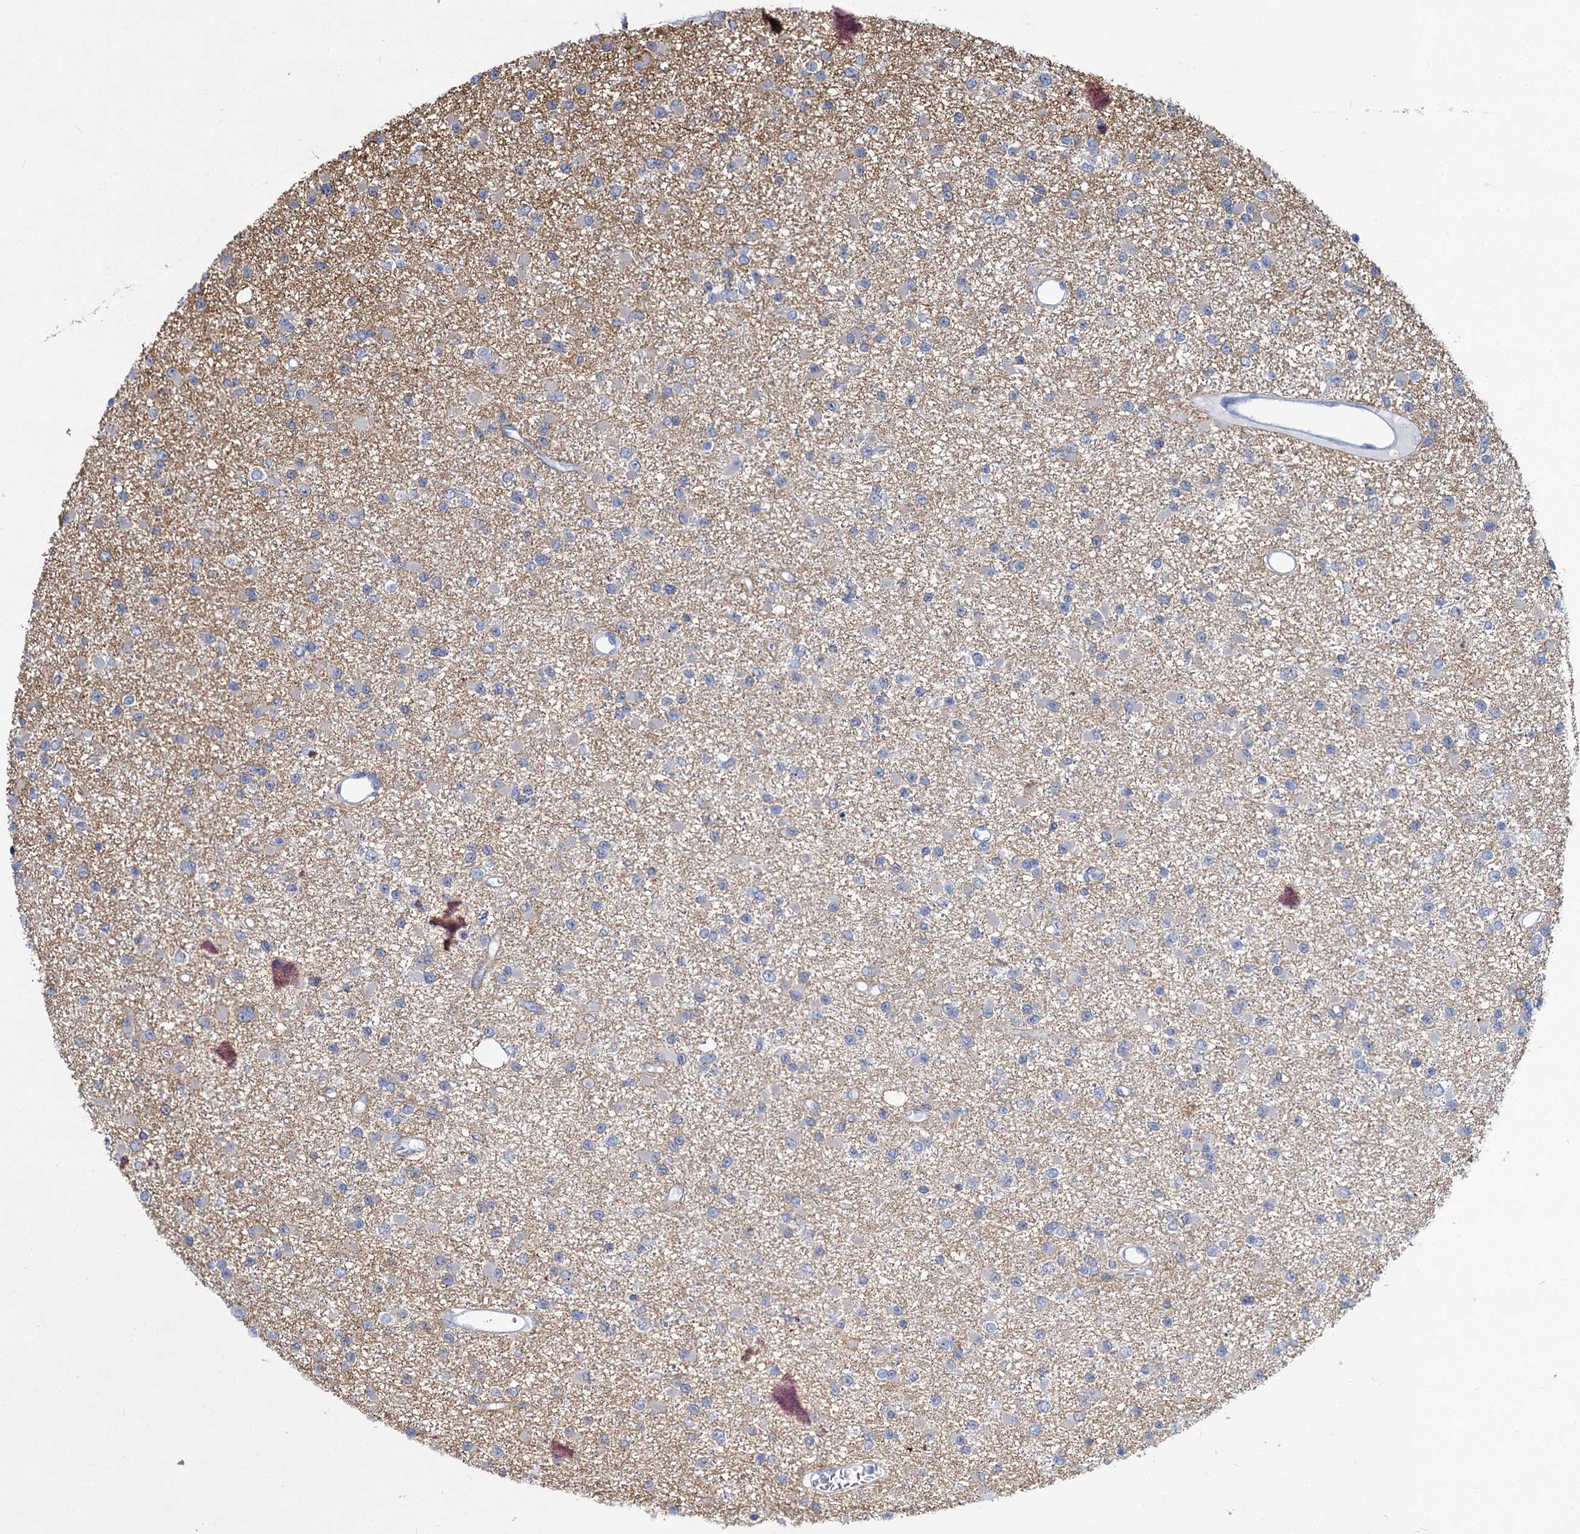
{"staining": {"intensity": "negative", "quantity": "none", "location": "none"}, "tissue": "glioma", "cell_type": "Tumor cells", "image_type": "cancer", "snomed": [{"axis": "morphology", "description": "Glioma, malignant, Low grade"}, {"axis": "topography", "description": "Brain"}], "caption": "A high-resolution image shows IHC staining of glioma, which displays no significant staining in tumor cells.", "gene": "PRSS35", "patient": {"sex": "female", "age": 22}}